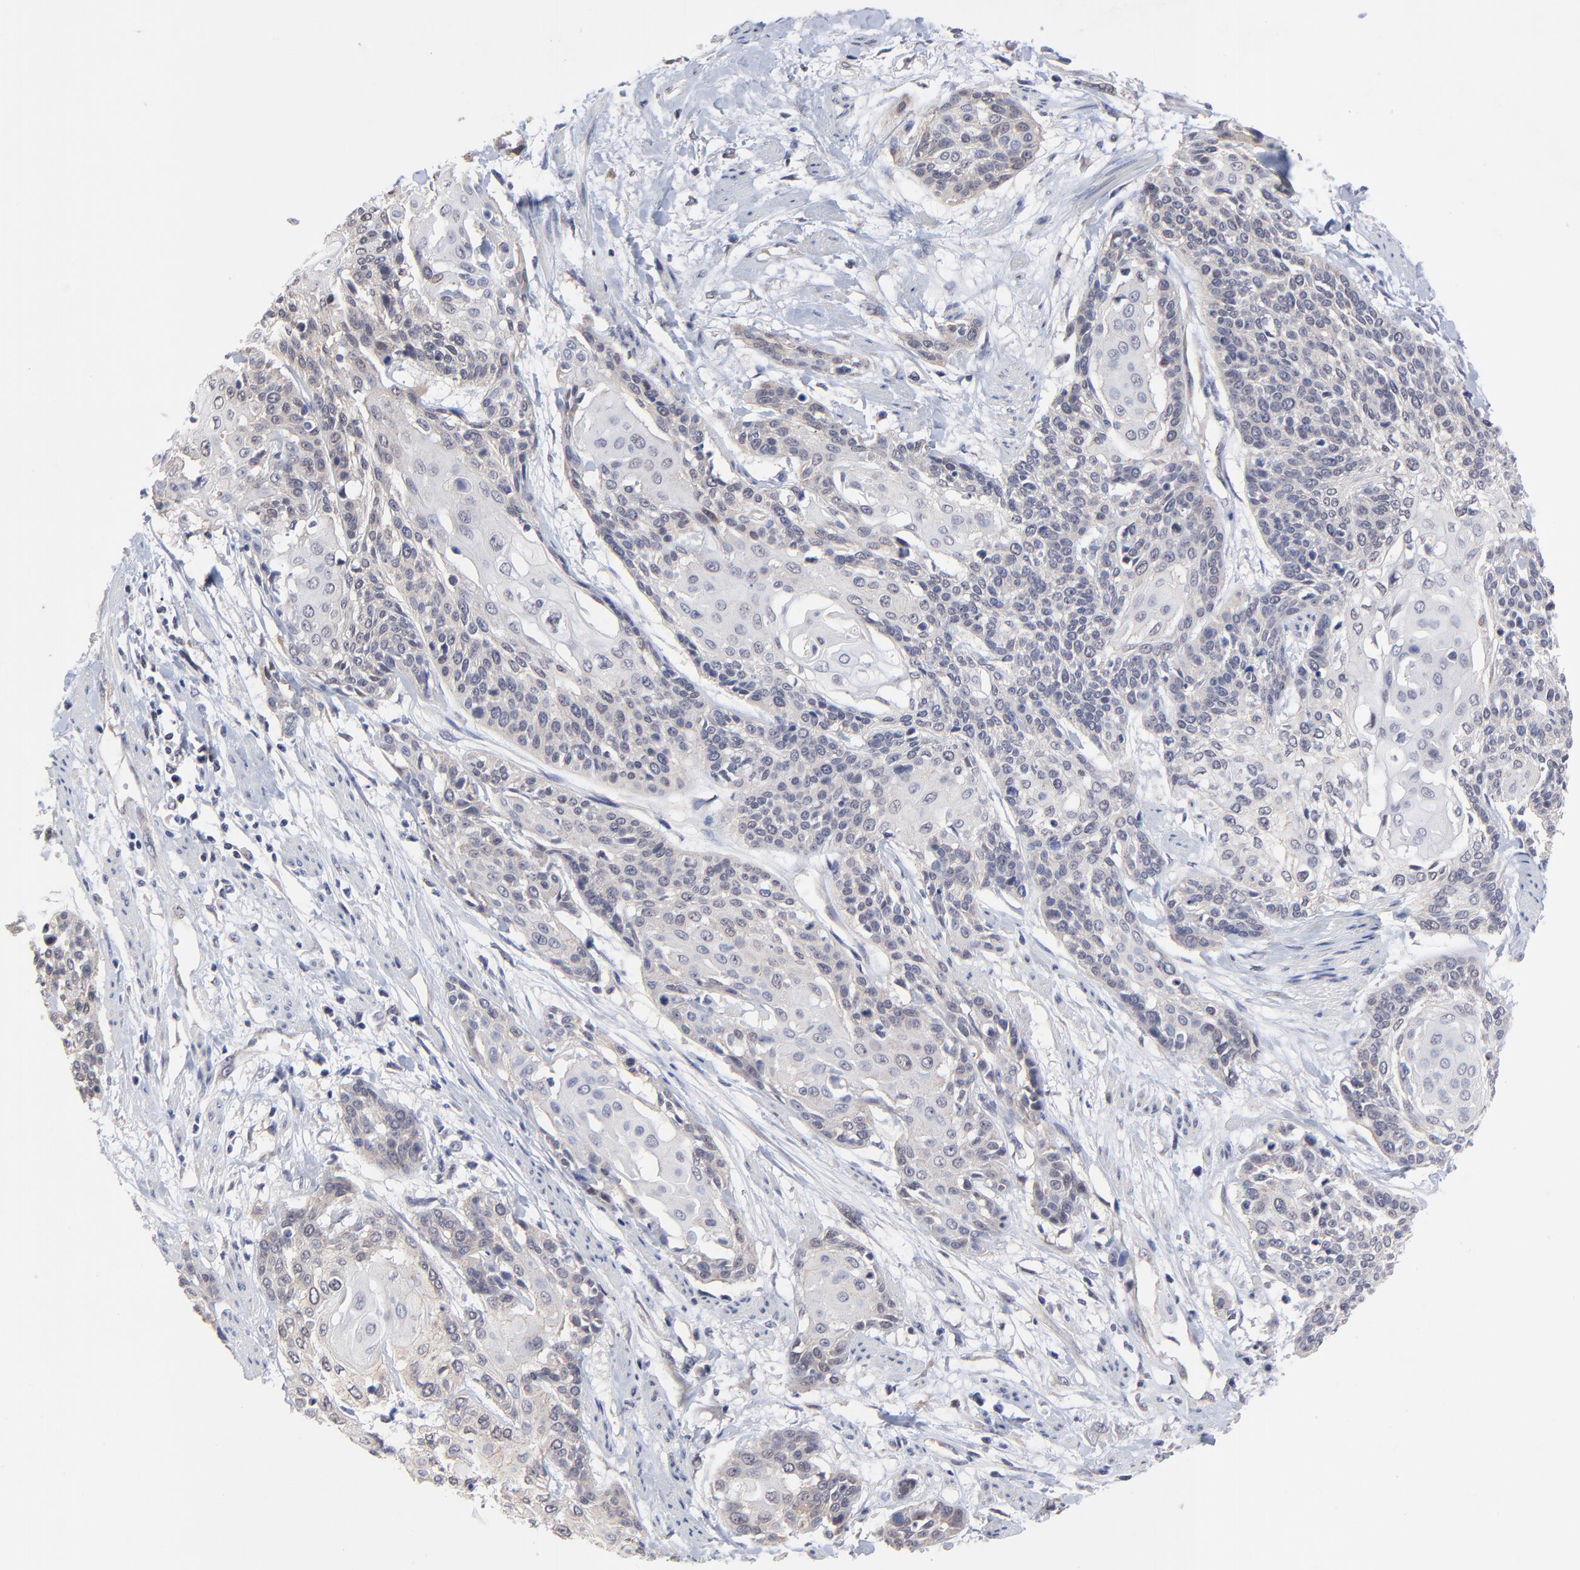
{"staining": {"intensity": "negative", "quantity": "none", "location": "none"}, "tissue": "cervical cancer", "cell_type": "Tumor cells", "image_type": "cancer", "snomed": [{"axis": "morphology", "description": "Squamous cell carcinoma, NOS"}, {"axis": "topography", "description": "Cervix"}], "caption": "Immunohistochemistry (IHC) micrograph of cervical squamous cell carcinoma stained for a protein (brown), which demonstrates no positivity in tumor cells.", "gene": "FBXO8", "patient": {"sex": "female", "age": 57}}